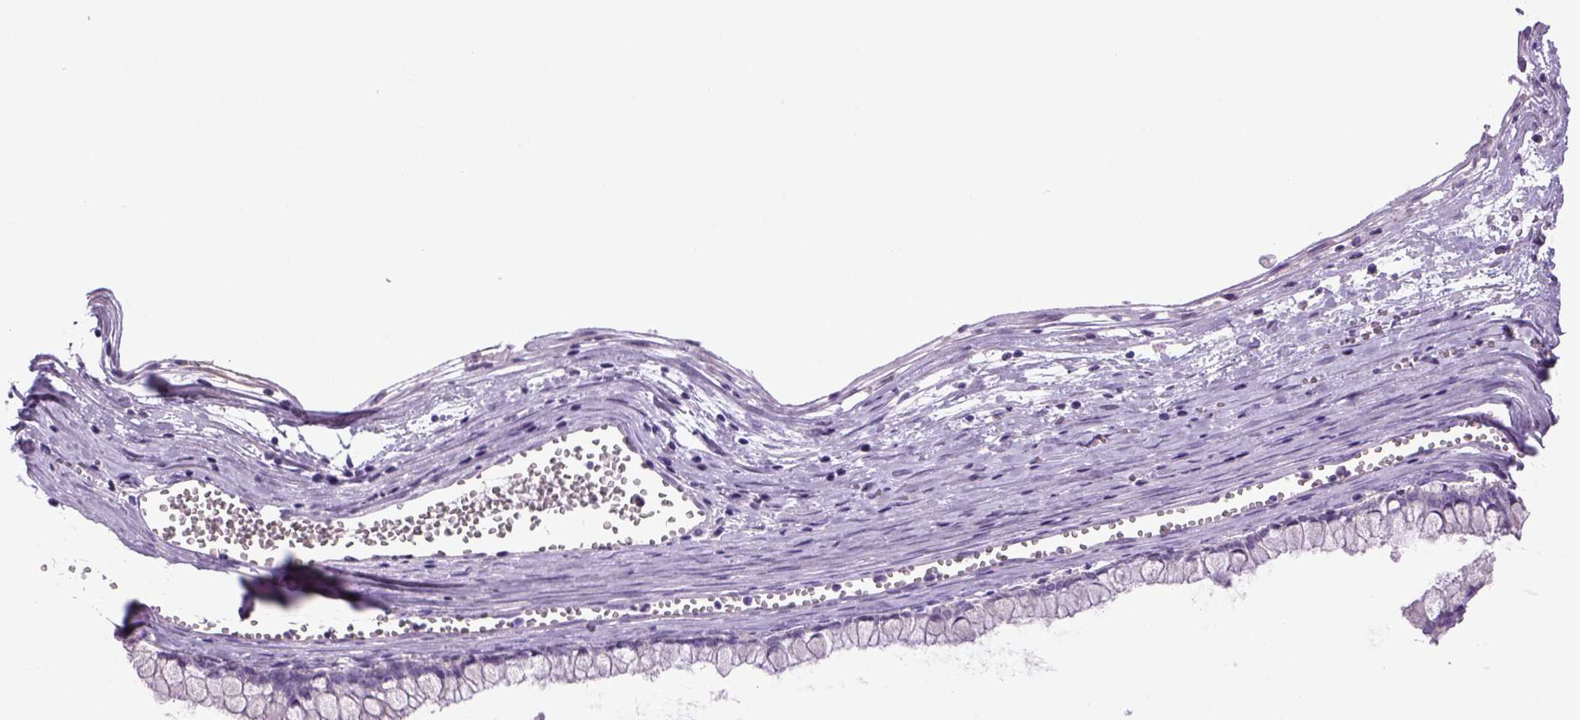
{"staining": {"intensity": "negative", "quantity": "none", "location": "none"}, "tissue": "ovarian cancer", "cell_type": "Tumor cells", "image_type": "cancer", "snomed": [{"axis": "morphology", "description": "Cystadenocarcinoma, mucinous, NOS"}, {"axis": "topography", "description": "Ovary"}], "caption": "DAB immunohistochemical staining of mucinous cystadenocarcinoma (ovarian) demonstrates no significant expression in tumor cells. The staining is performed using DAB (3,3'-diaminobenzidine) brown chromogen with nuclei counter-stained in using hematoxylin.", "gene": "DBH", "patient": {"sex": "female", "age": 67}}